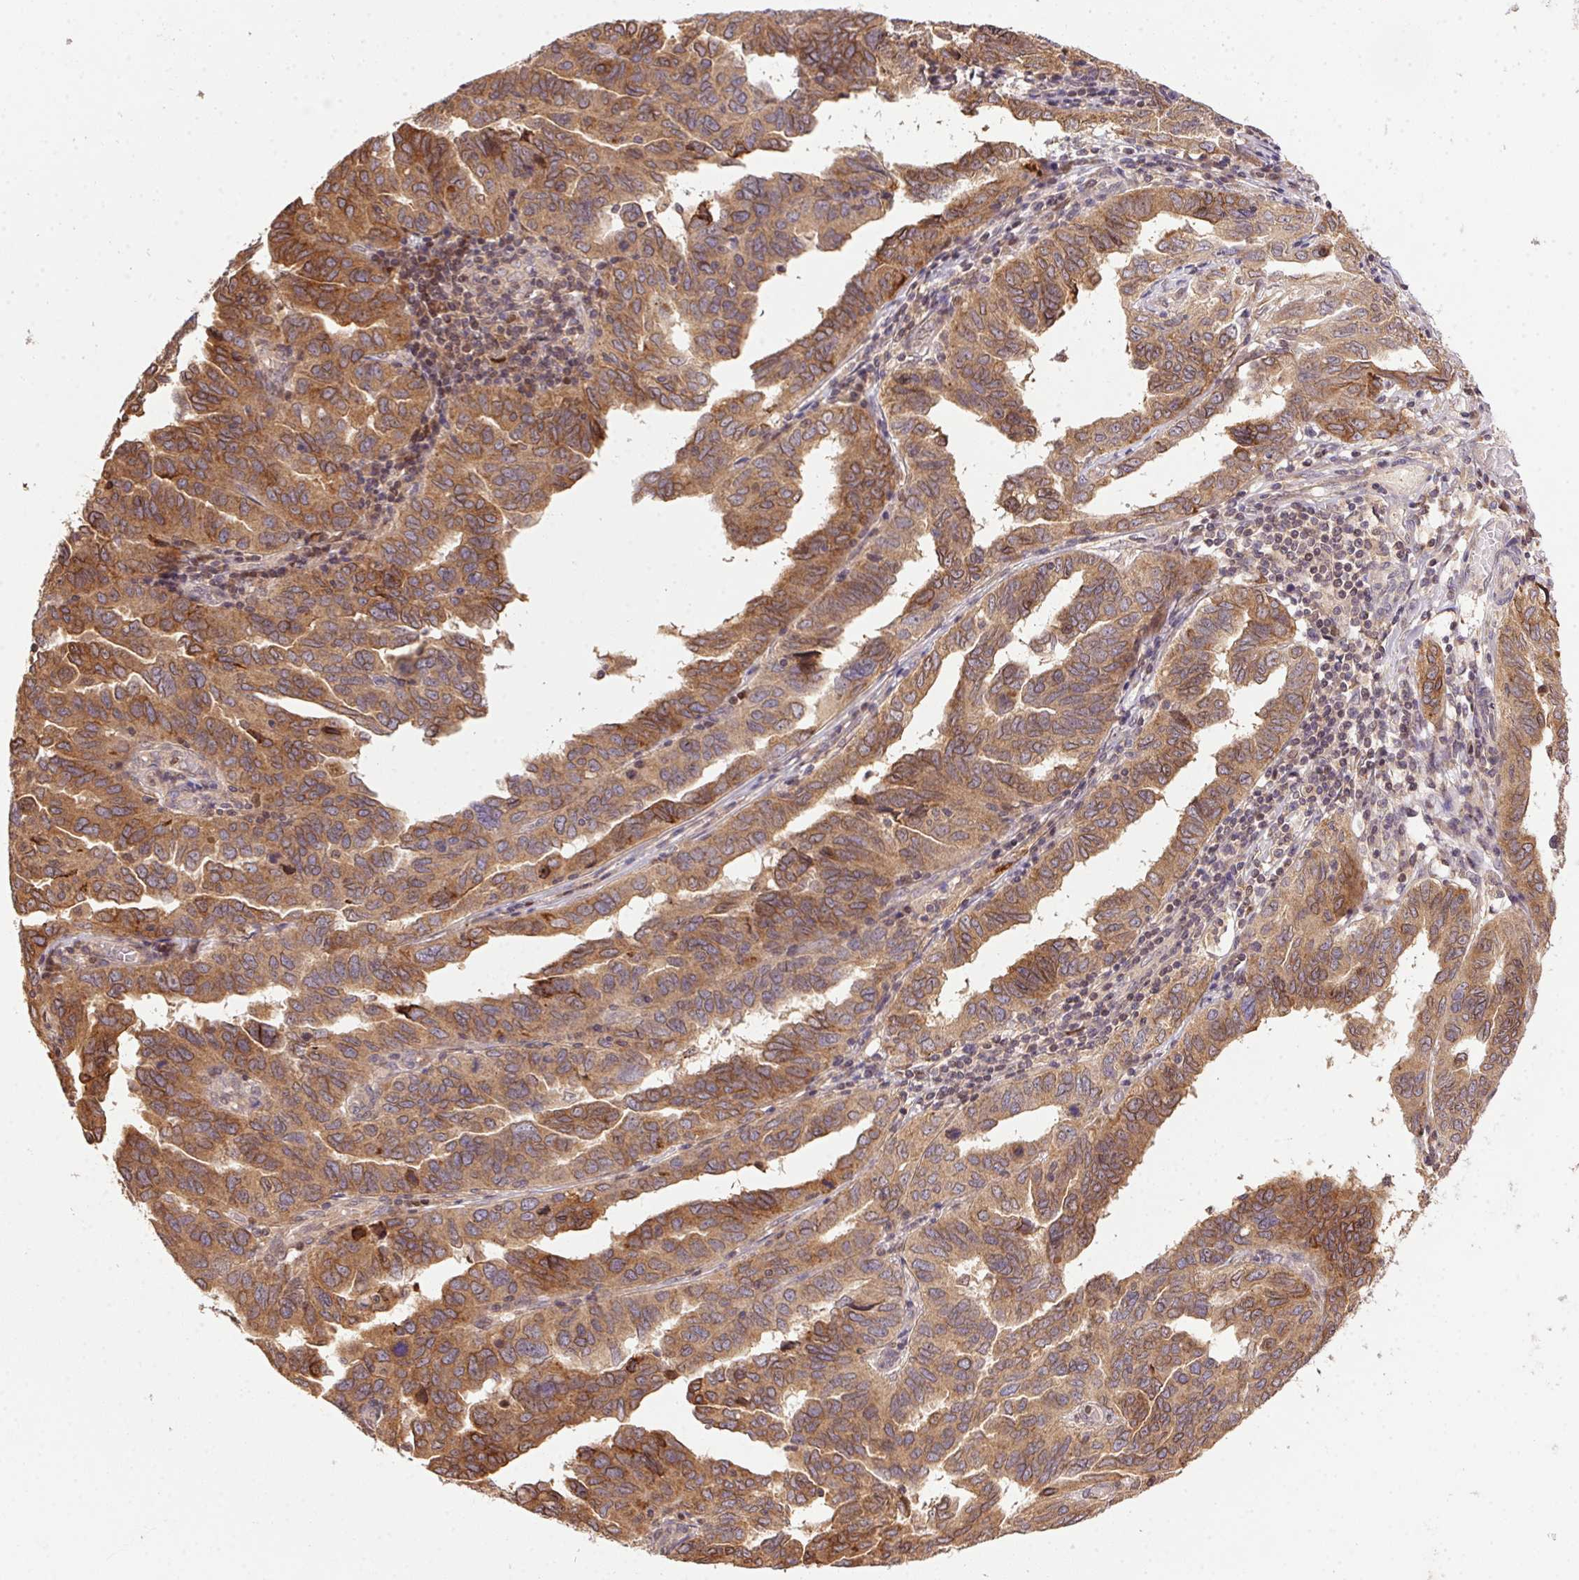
{"staining": {"intensity": "moderate", "quantity": ">75%", "location": "cytoplasmic/membranous"}, "tissue": "colorectal cancer", "cell_type": "Tumor cells", "image_type": "cancer", "snomed": [{"axis": "morphology", "description": "Normal tissue, NOS"}, {"axis": "morphology", "description": "Adenocarcinoma, NOS"}, {"axis": "topography", "description": "Colon"}], "caption": "Immunohistochemistry micrograph of human adenocarcinoma (colorectal) stained for a protein (brown), which shows medium levels of moderate cytoplasmic/membranous staining in approximately >75% of tumor cells.", "gene": "MEX3D", "patient": {"sex": "female", "age": 48}}